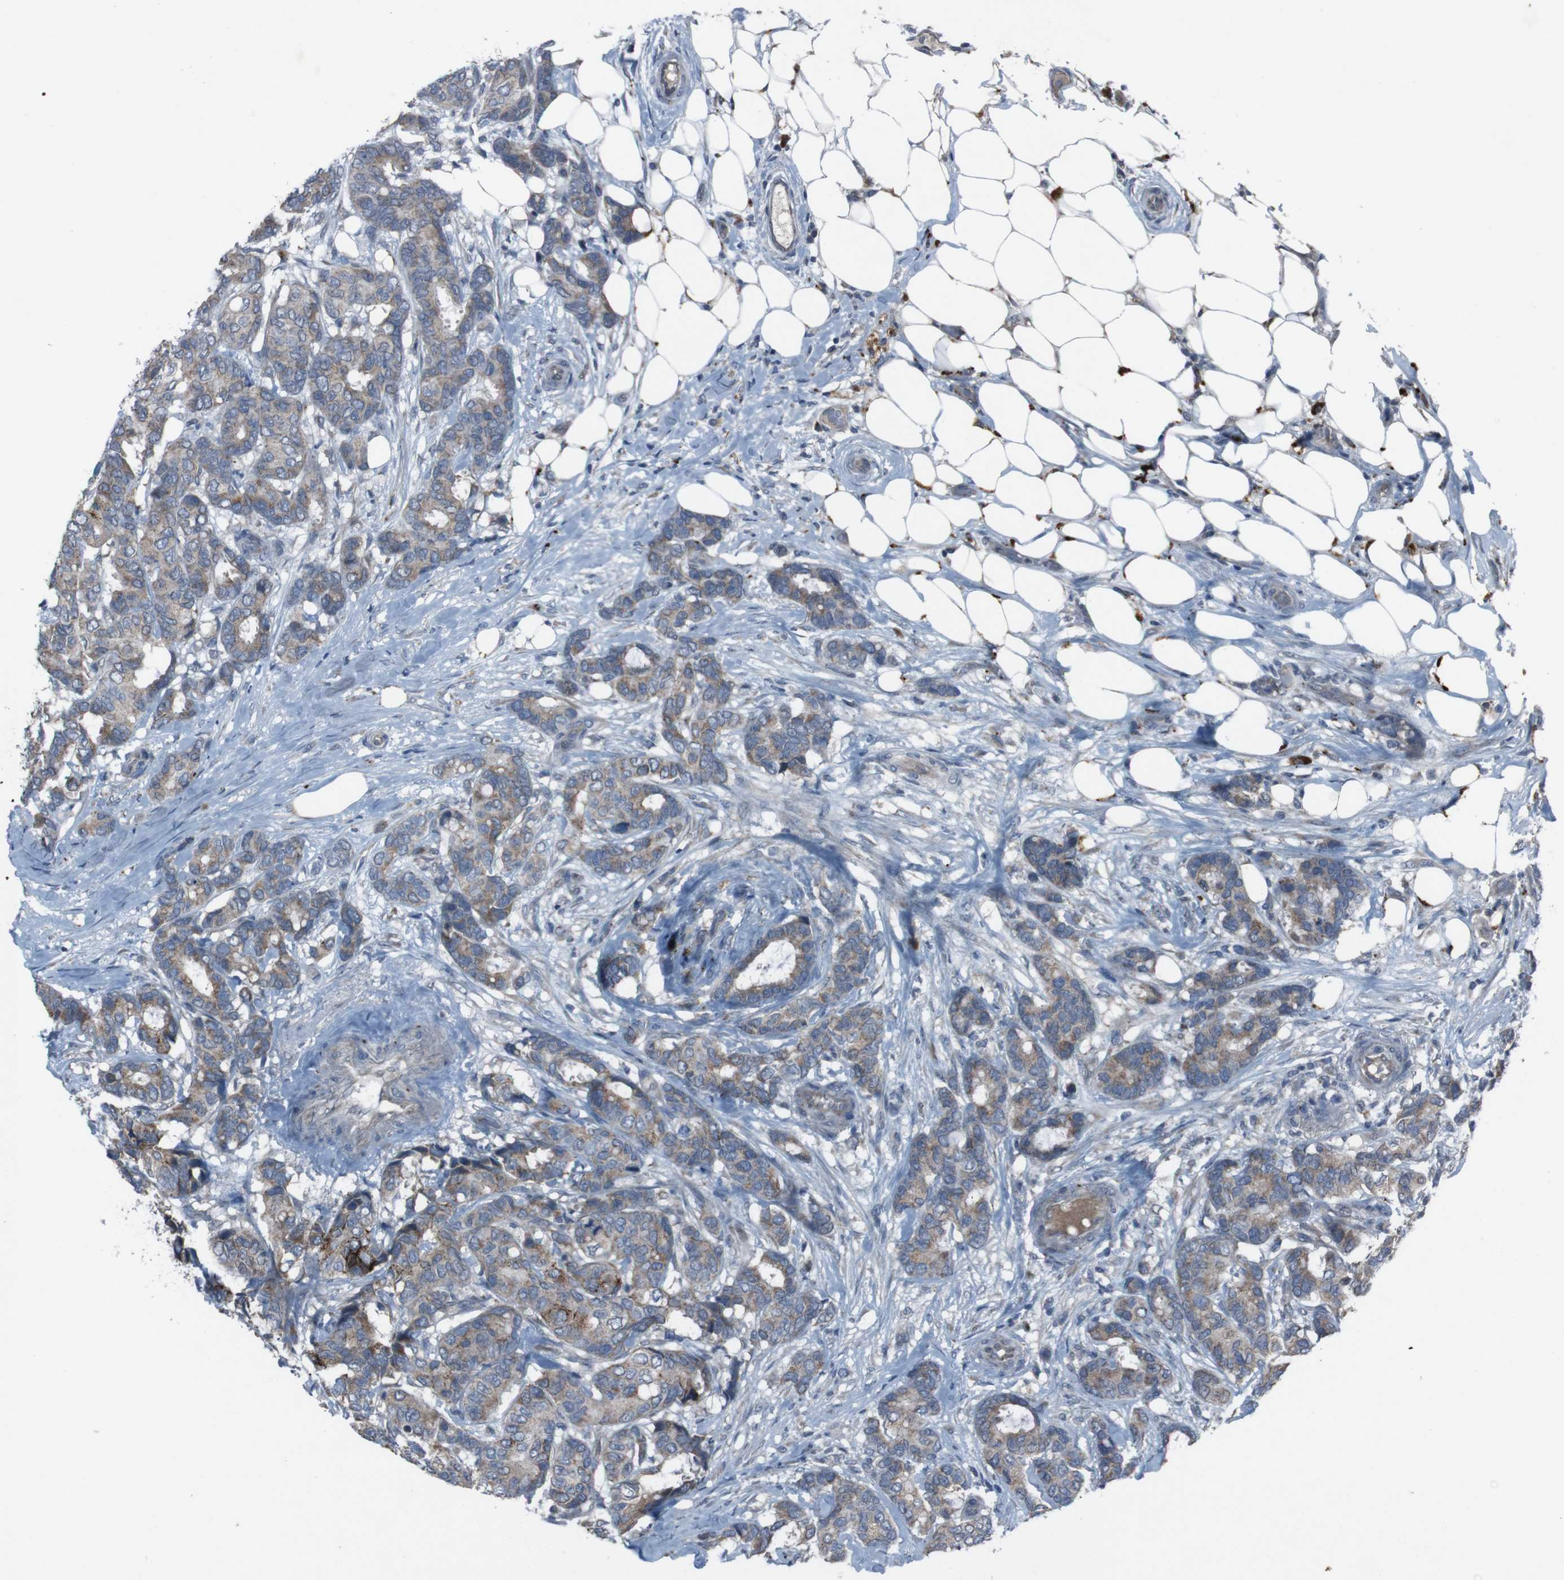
{"staining": {"intensity": "moderate", "quantity": ">75%", "location": "cytoplasmic/membranous"}, "tissue": "breast cancer", "cell_type": "Tumor cells", "image_type": "cancer", "snomed": [{"axis": "morphology", "description": "Duct carcinoma"}, {"axis": "topography", "description": "Breast"}], "caption": "A photomicrograph of human breast cancer stained for a protein exhibits moderate cytoplasmic/membranous brown staining in tumor cells. The staining was performed using DAB, with brown indicating positive protein expression. Nuclei are stained blue with hematoxylin.", "gene": "EFNA5", "patient": {"sex": "female", "age": 87}}